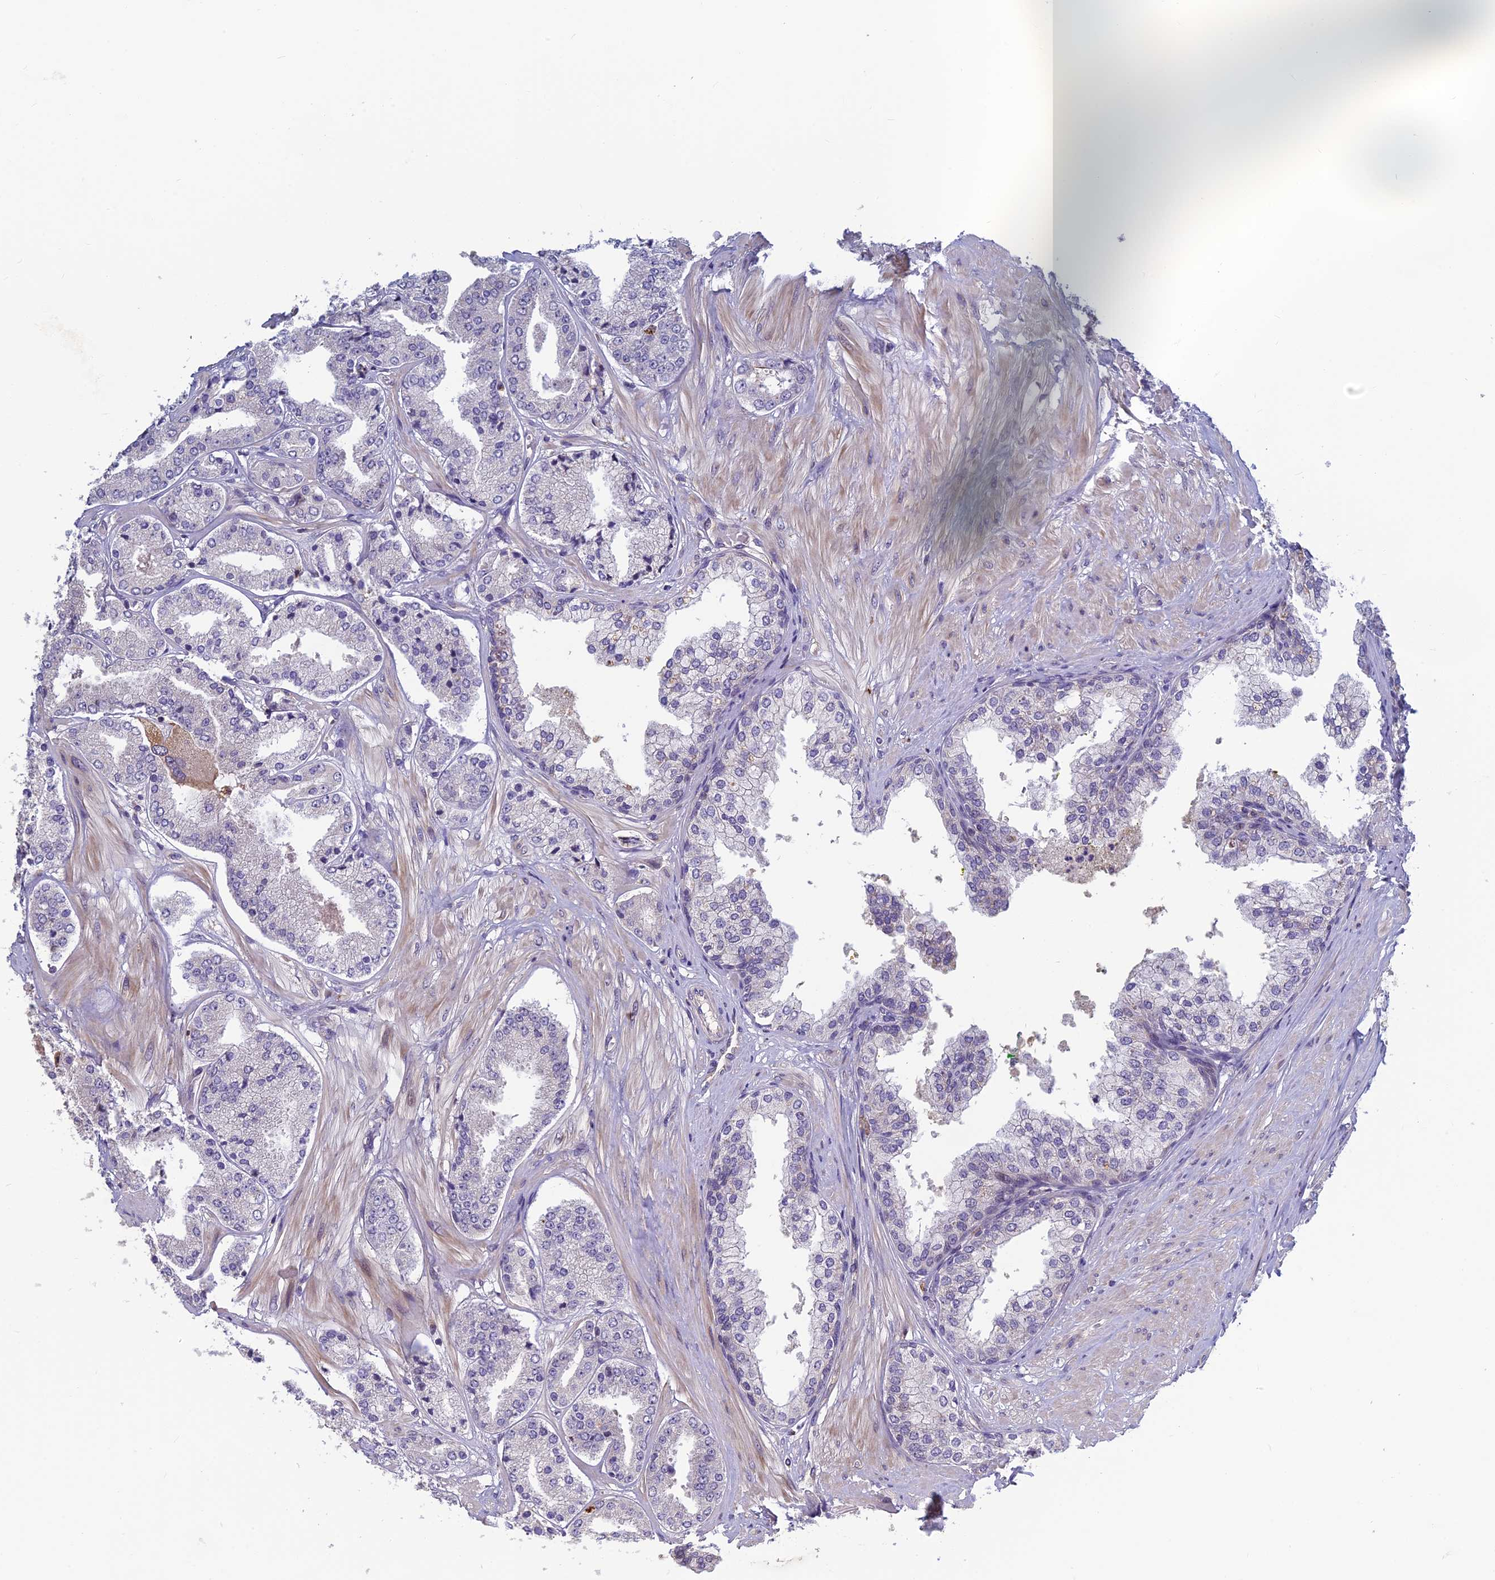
{"staining": {"intensity": "negative", "quantity": "none", "location": "none"}, "tissue": "prostate cancer", "cell_type": "Tumor cells", "image_type": "cancer", "snomed": [{"axis": "morphology", "description": "Adenocarcinoma, High grade"}, {"axis": "topography", "description": "Prostate"}], "caption": "This is a micrograph of immunohistochemistry (IHC) staining of prostate adenocarcinoma (high-grade), which shows no staining in tumor cells.", "gene": "HECA", "patient": {"sex": "male", "age": 63}}